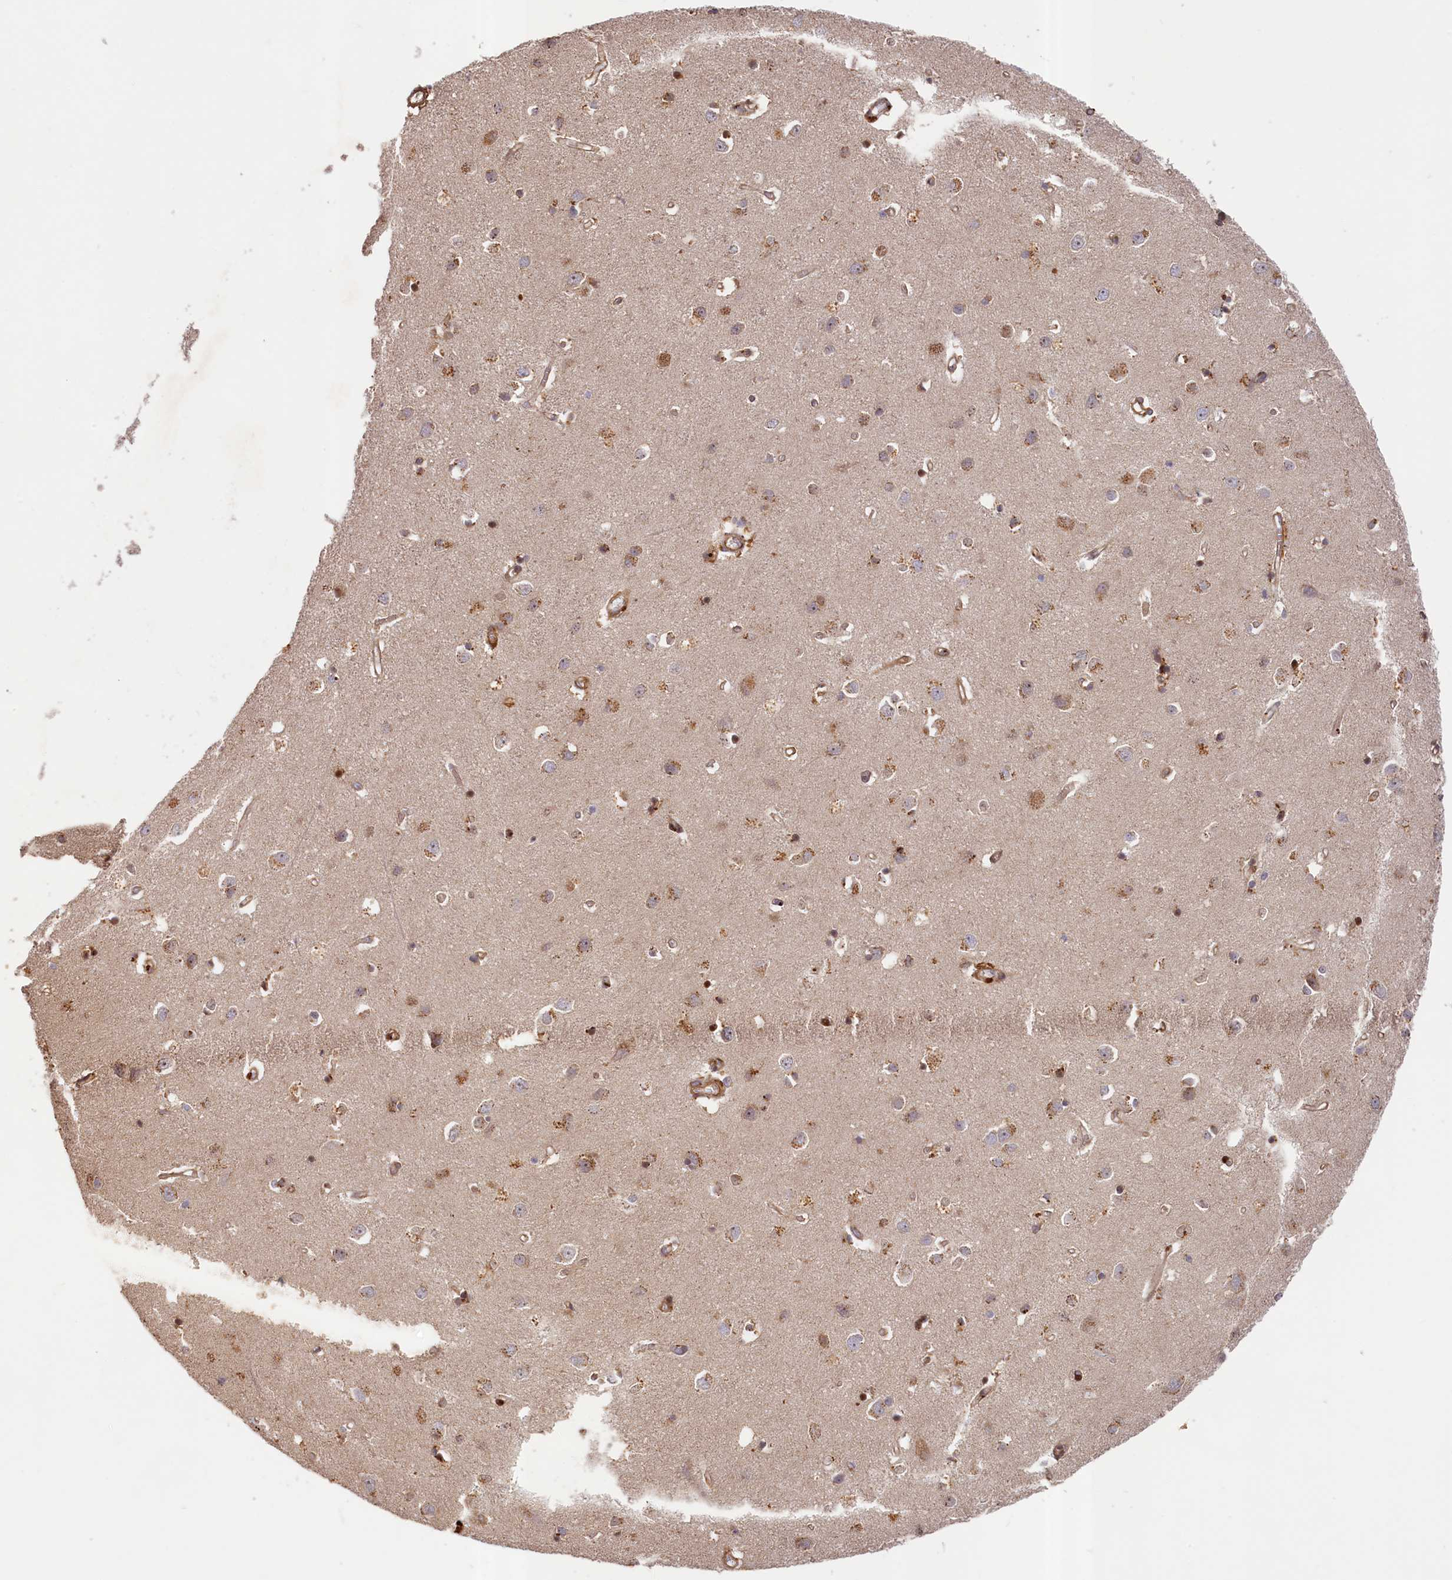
{"staining": {"intensity": "moderate", "quantity": ">75%", "location": "cytoplasmic/membranous"}, "tissue": "cerebral cortex", "cell_type": "Endothelial cells", "image_type": "normal", "snomed": [{"axis": "morphology", "description": "Normal tissue, NOS"}, {"axis": "topography", "description": "Cerebral cortex"}], "caption": "Protein staining of unremarkable cerebral cortex reveals moderate cytoplasmic/membranous positivity in about >75% of endothelial cells. The protein is shown in brown color, while the nuclei are stained blue.", "gene": "CEP44", "patient": {"sex": "female", "age": 64}}